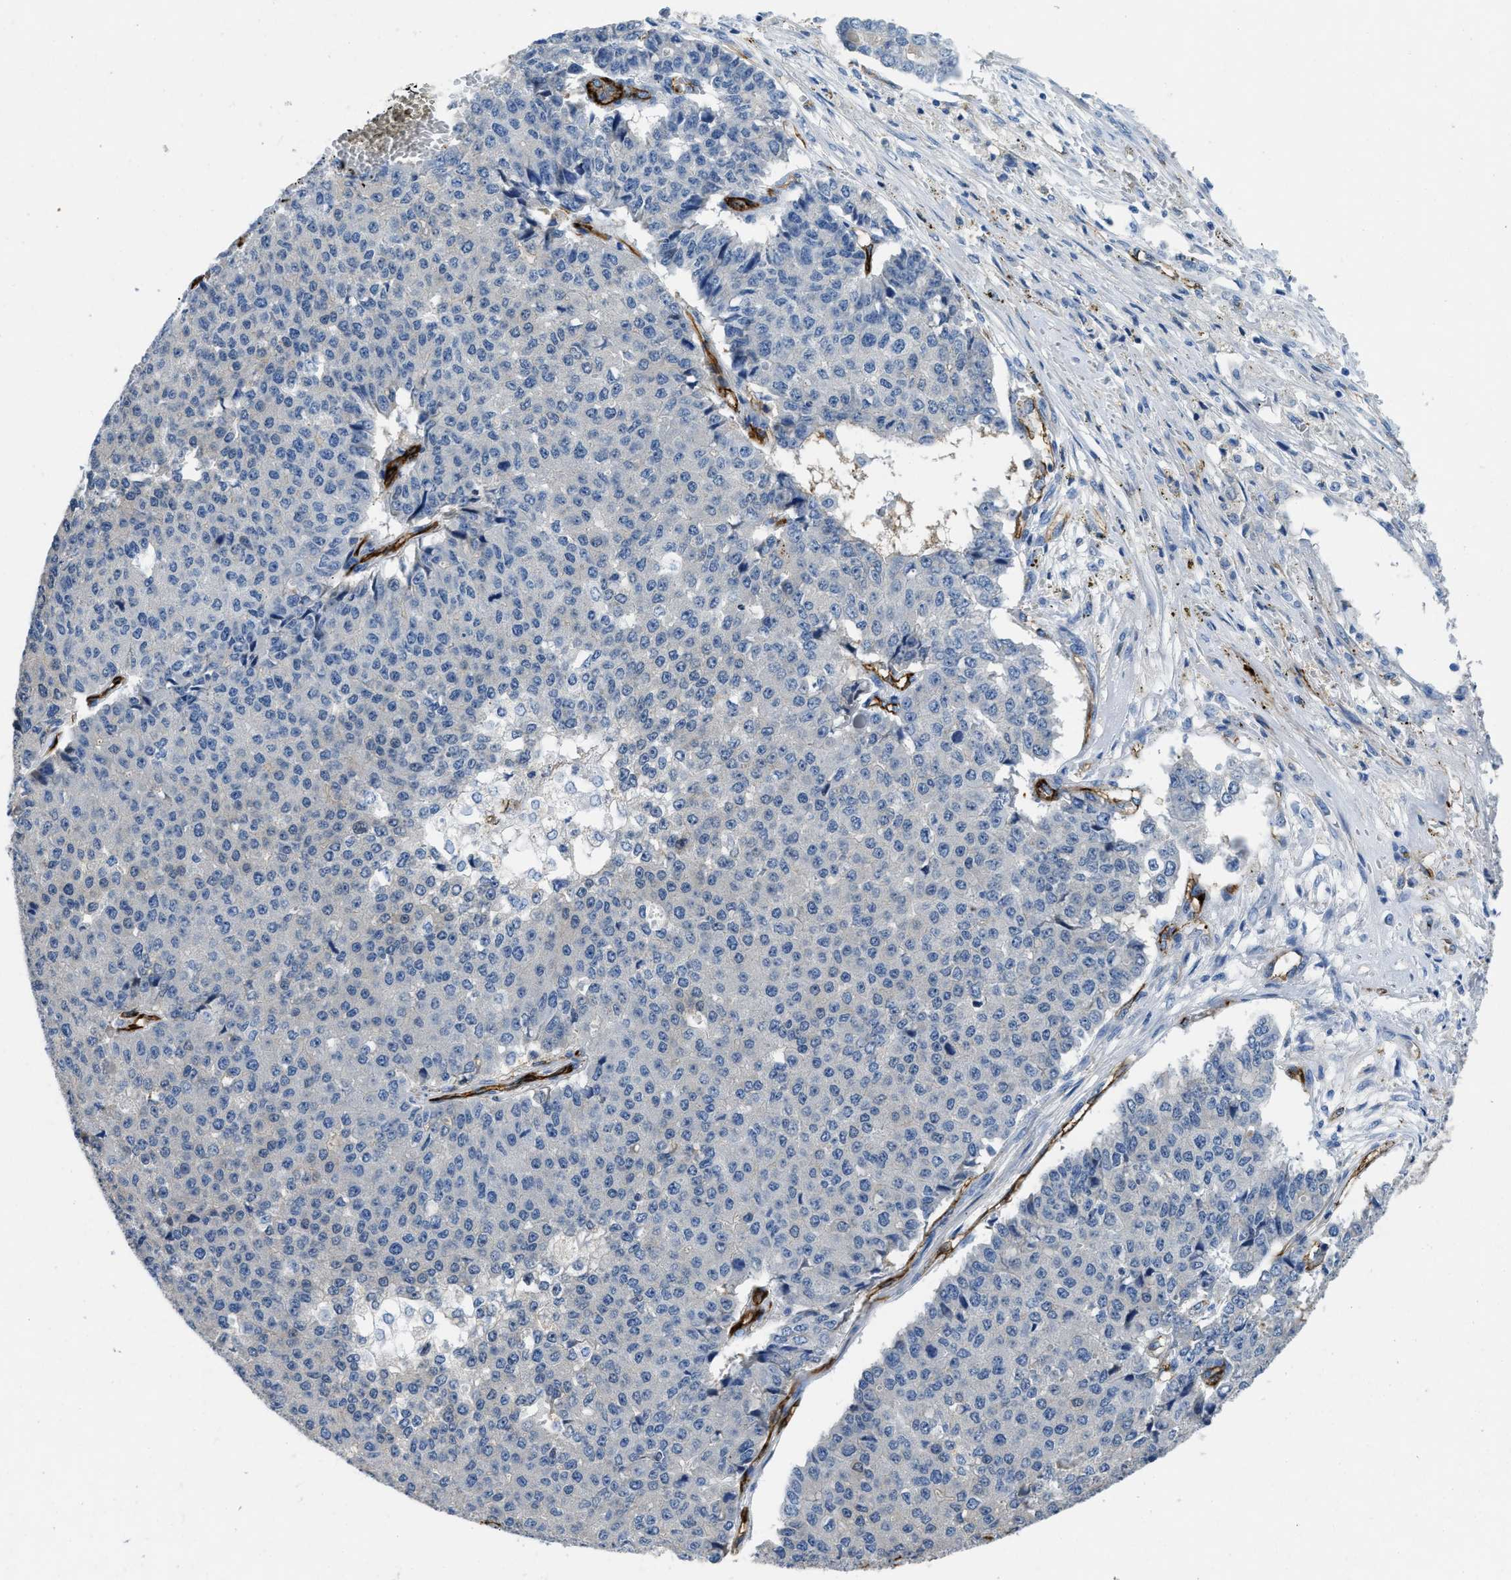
{"staining": {"intensity": "negative", "quantity": "none", "location": "none"}, "tissue": "pancreatic cancer", "cell_type": "Tumor cells", "image_type": "cancer", "snomed": [{"axis": "morphology", "description": "Adenocarcinoma, NOS"}, {"axis": "topography", "description": "Pancreas"}], "caption": "Immunohistochemical staining of pancreatic adenocarcinoma demonstrates no significant expression in tumor cells.", "gene": "SPEG", "patient": {"sex": "male", "age": 50}}